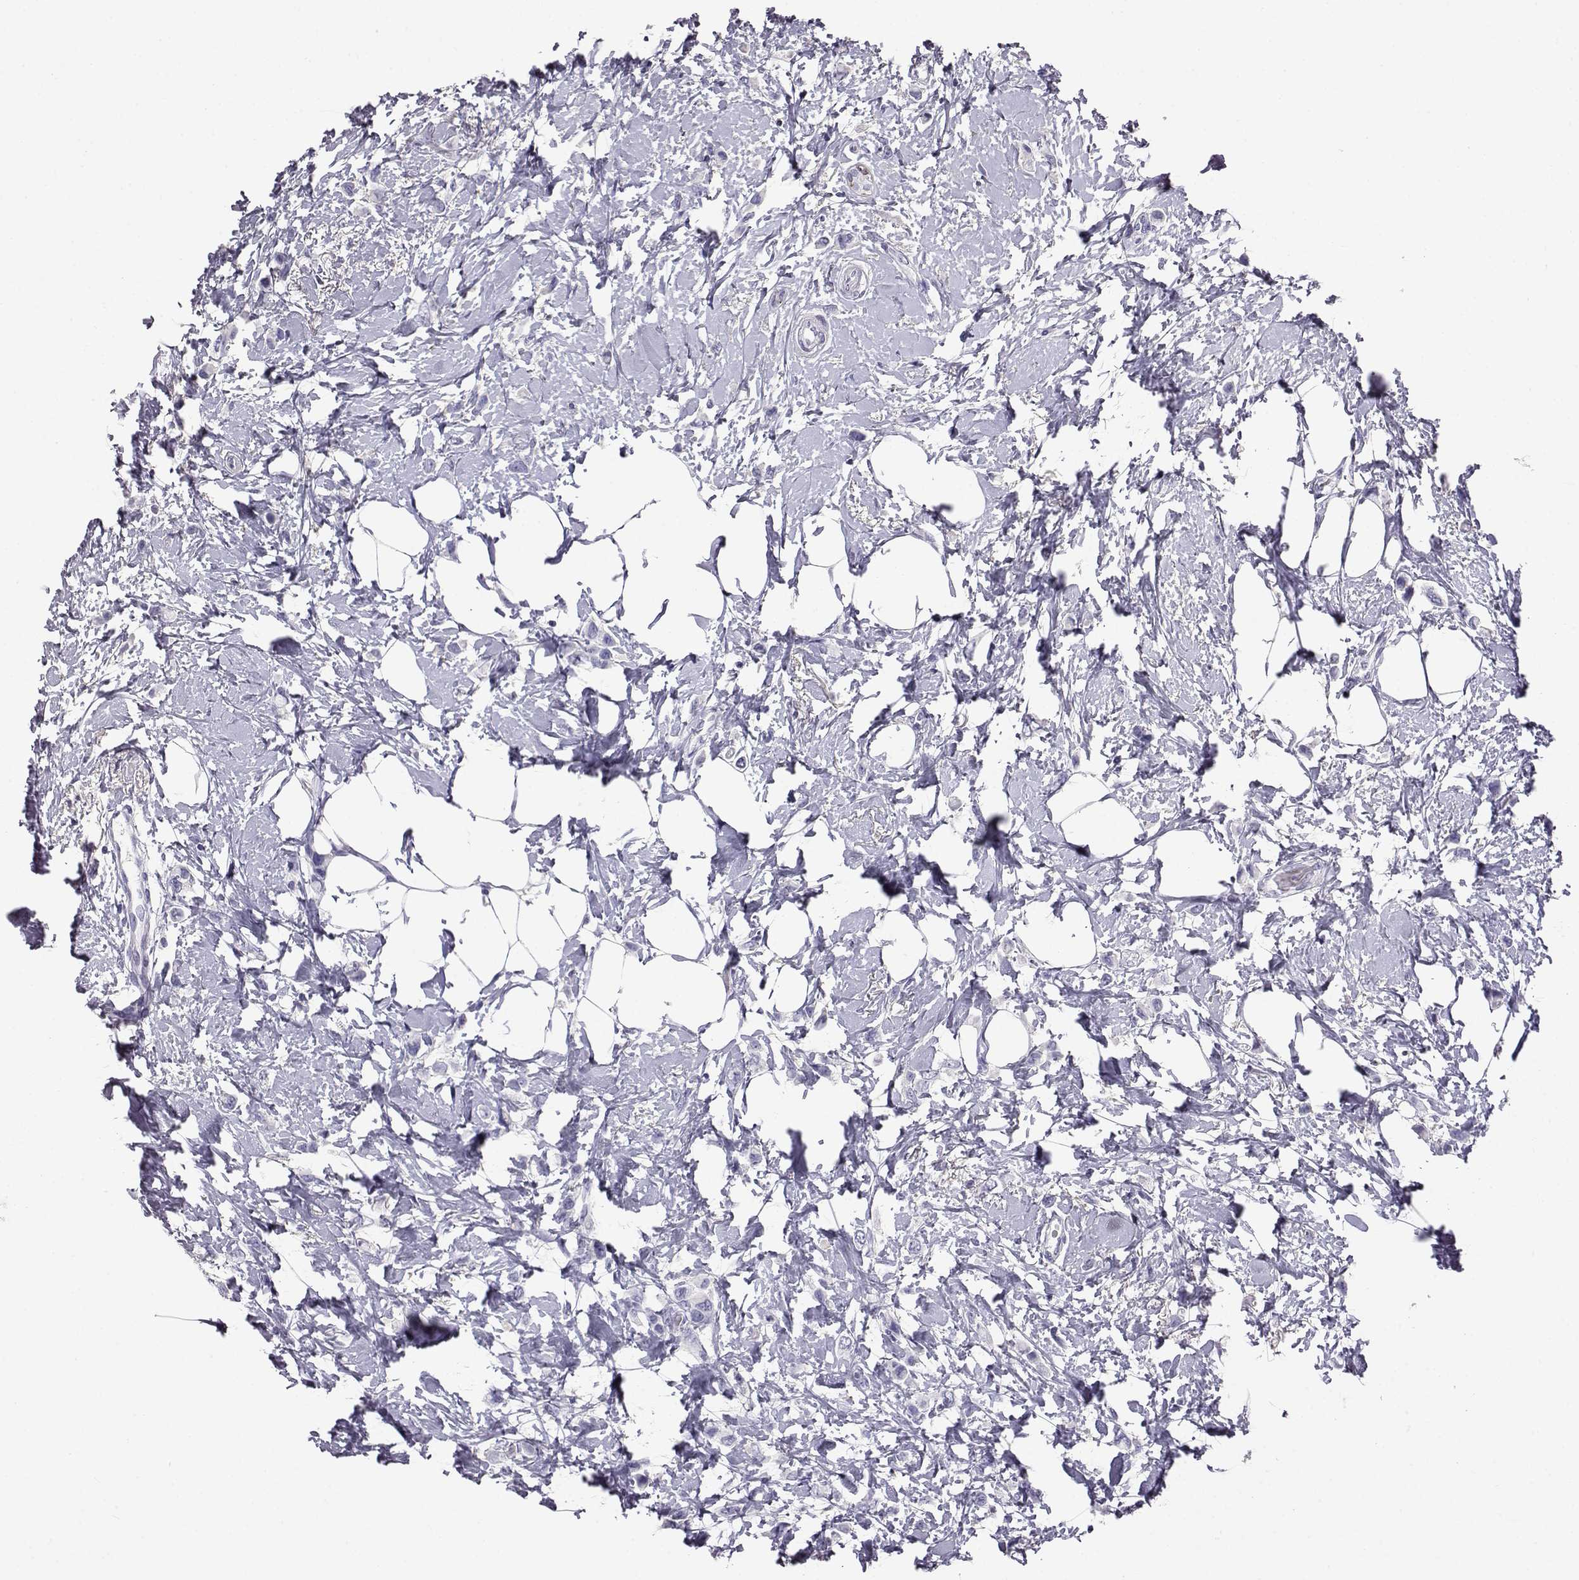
{"staining": {"intensity": "negative", "quantity": "none", "location": "none"}, "tissue": "breast cancer", "cell_type": "Tumor cells", "image_type": "cancer", "snomed": [{"axis": "morphology", "description": "Lobular carcinoma"}, {"axis": "topography", "description": "Breast"}], "caption": "High power microscopy image of an immunohistochemistry (IHC) photomicrograph of breast cancer (lobular carcinoma), revealing no significant positivity in tumor cells. Brightfield microscopy of IHC stained with DAB (3,3'-diaminobenzidine) (brown) and hematoxylin (blue), captured at high magnification.", "gene": "AKR1B1", "patient": {"sex": "female", "age": 66}}